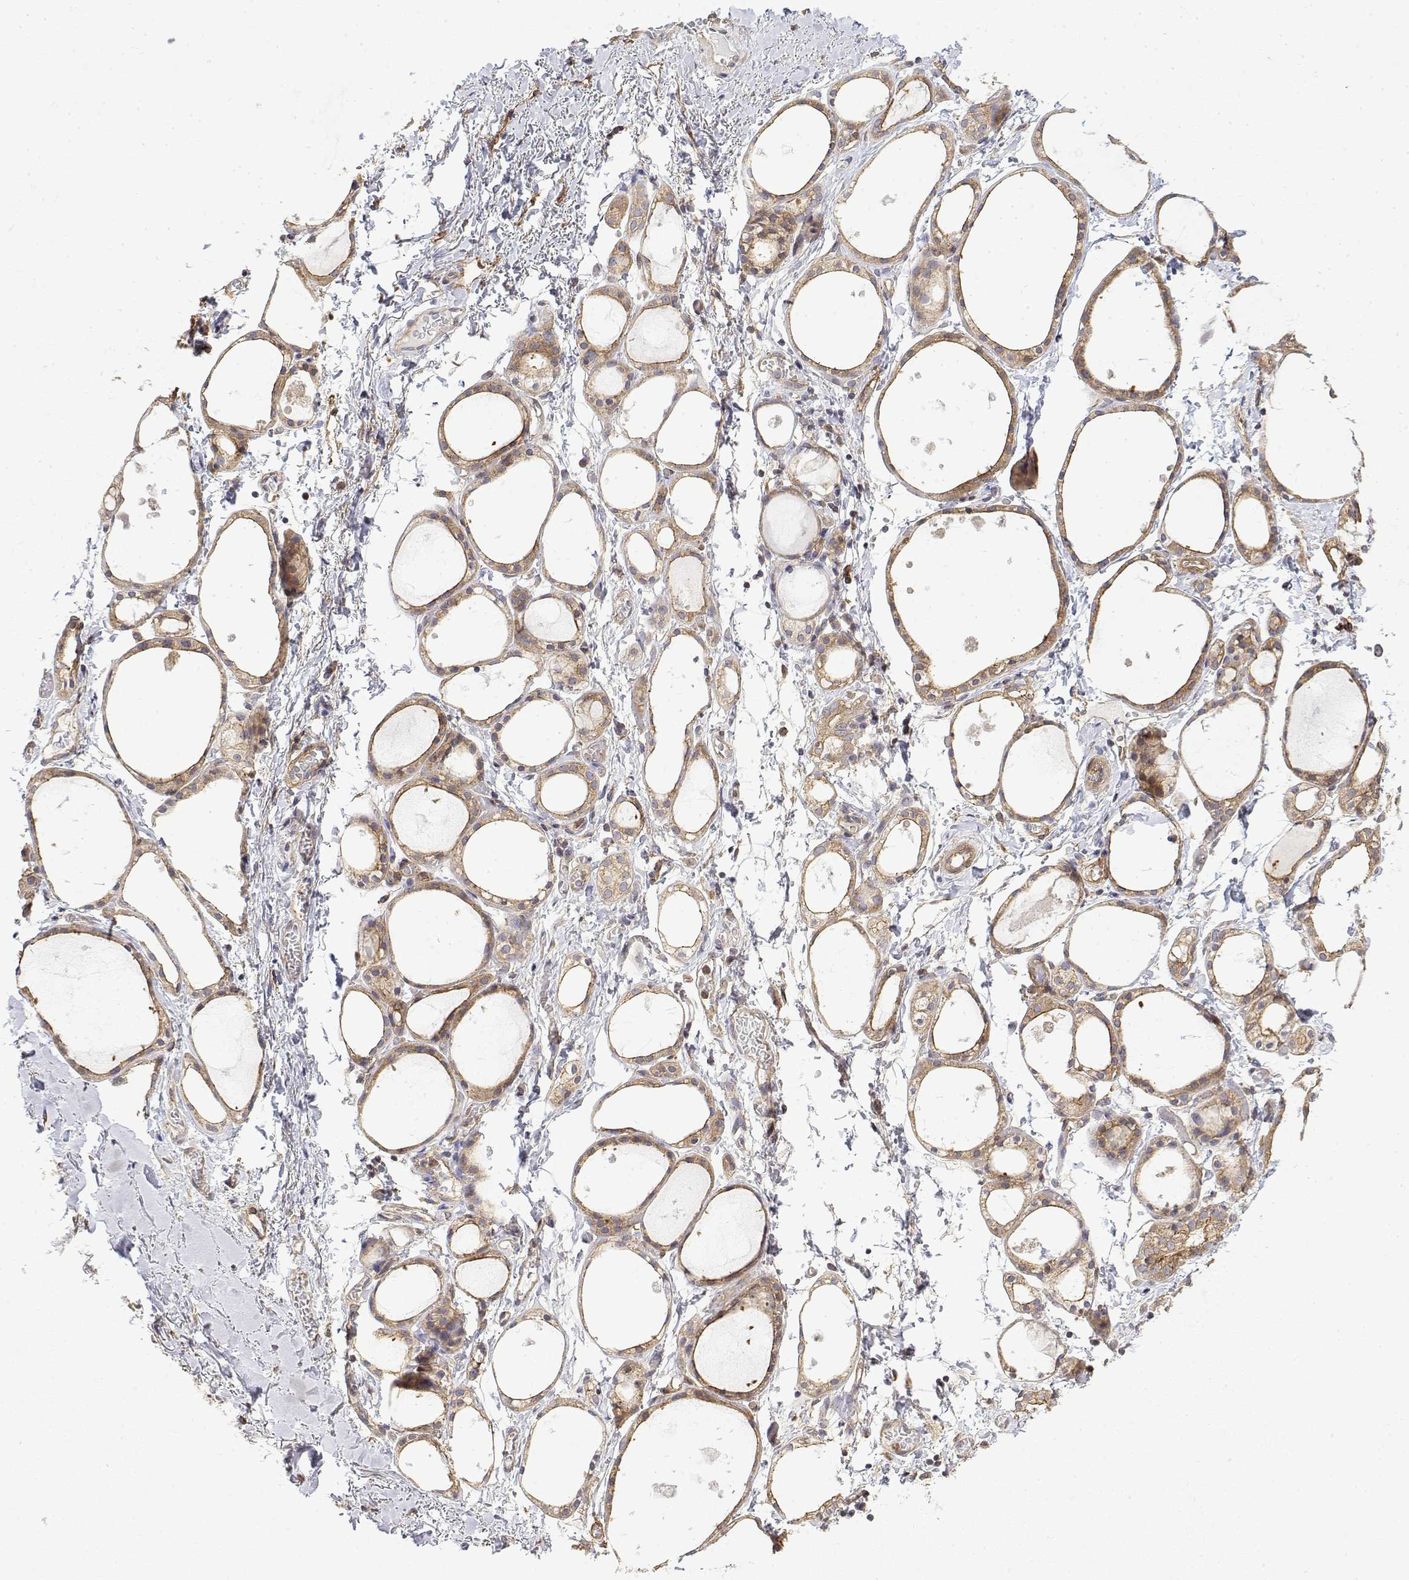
{"staining": {"intensity": "moderate", "quantity": ">75%", "location": "cytoplasmic/membranous"}, "tissue": "thyroid gland", "cell_type": "Glandular cells", "image_type": "normal", "snomed": [{"axis": "morphology", "description": "Normal tissue, NOS"}, {"axis": "topography", "description": "Thyroid gland"}], "caption": "Approximately >75% of glandular cells in benign human thyroid gland demonstrate moderate cytoplasmic/membranous protein expression as visualized by brown immunohistochemical staining.", "gene": "PACSIN2", "patient": {"sex": "male", "age": 68}}